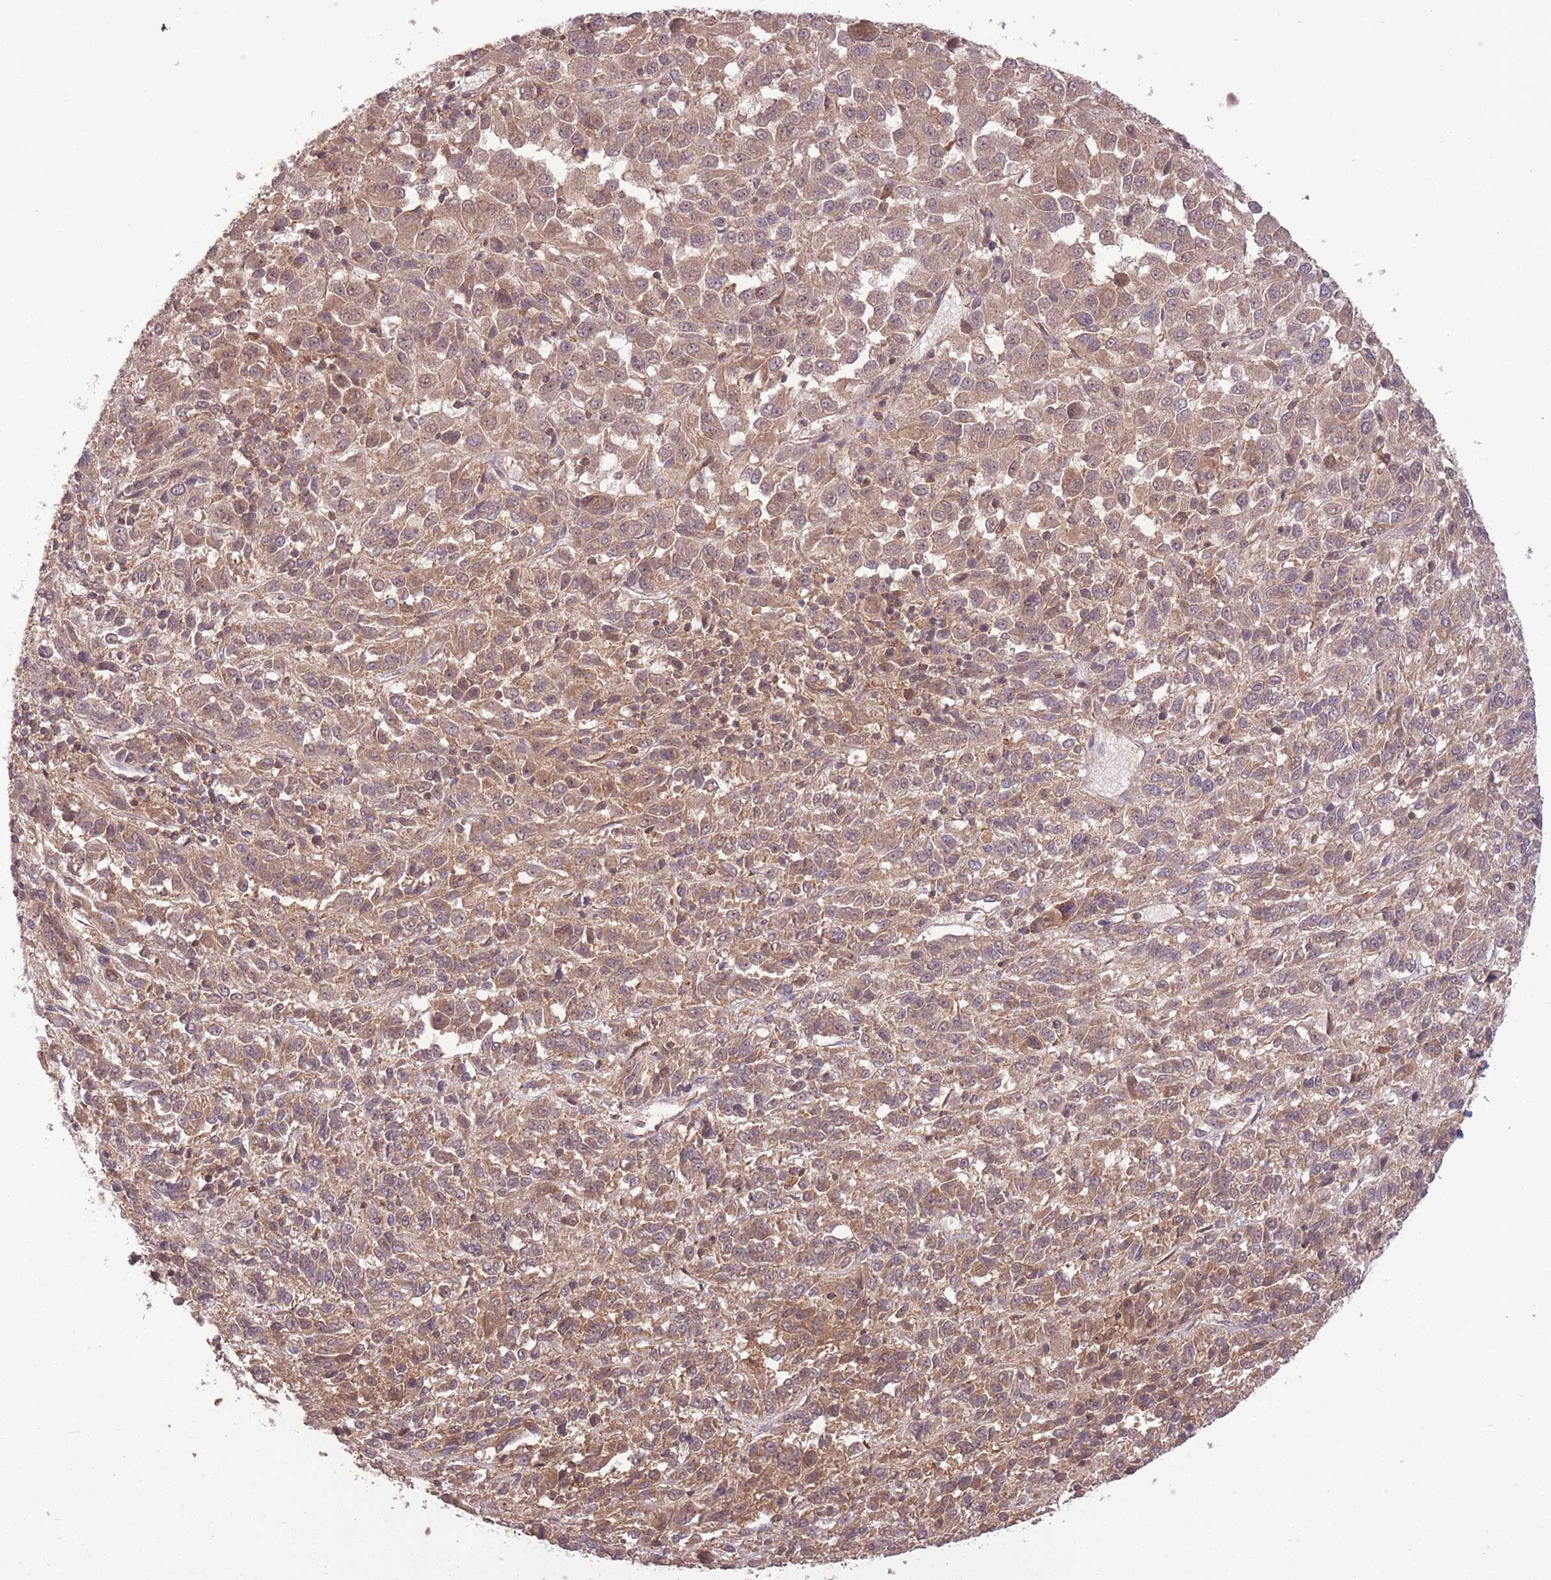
{"staining": {"intensity": "moderate", "quantity": ">75%", "location": "cytoplasmic/membranous"}, "tissue": "melanoma", "cell_type": "Tumor cells", "image_type": "cancer", "snomed": [{"axis": "morphology", "description": "Malignant melanoma, Metastatic site"}, {"axis": "topography", "description": "Lung"}], "caption": "Protein expression analysis of human melanoma reveals moderate cytoplasmic/membranous staining in about >75% of tumor cells.", "gene": "POLR3F", "patient": {"sex": "male", "age": 64}}